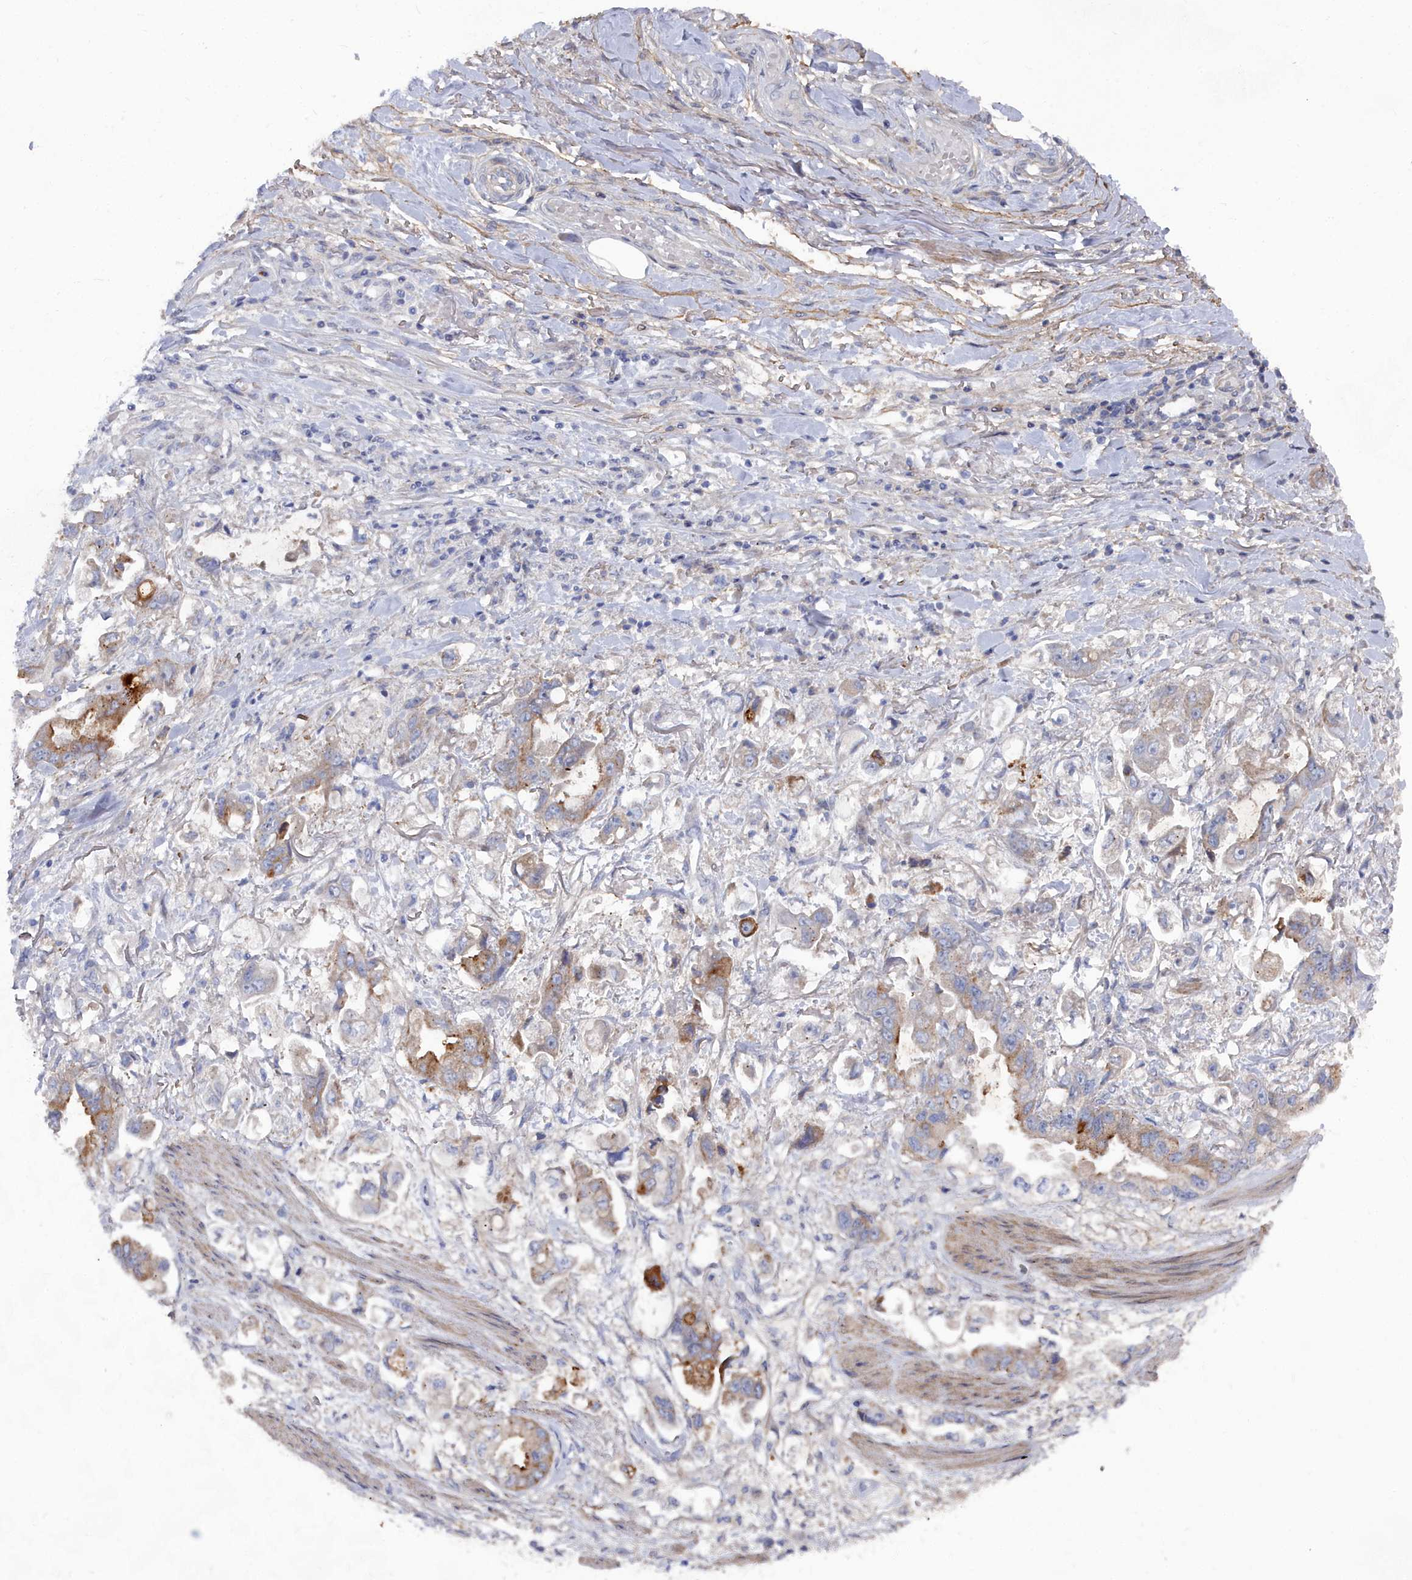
{"staining": {"intensity": "moderate", "quantity": "<25%", "location": "cytoplasmic/membranous"}, "tissue": "stomach cancer", "cell_type": "Tumor cells", "image_type": "cancer", "snomed": [{"axis": "morphology", "description": "Adenocarcinoma, NOS"}, {"axis": "topography", "description": "Stomach"}], "caption": "Immunohistochemistry histopathology image of human stomach cancer stained for a protein (brown), which shows low levels of moderate cytoplasmic/membranous expression in approximately <25% of tumor cells.", "gene": "SHISAL2A", "patient": {"sex": "male", "age": 62}}